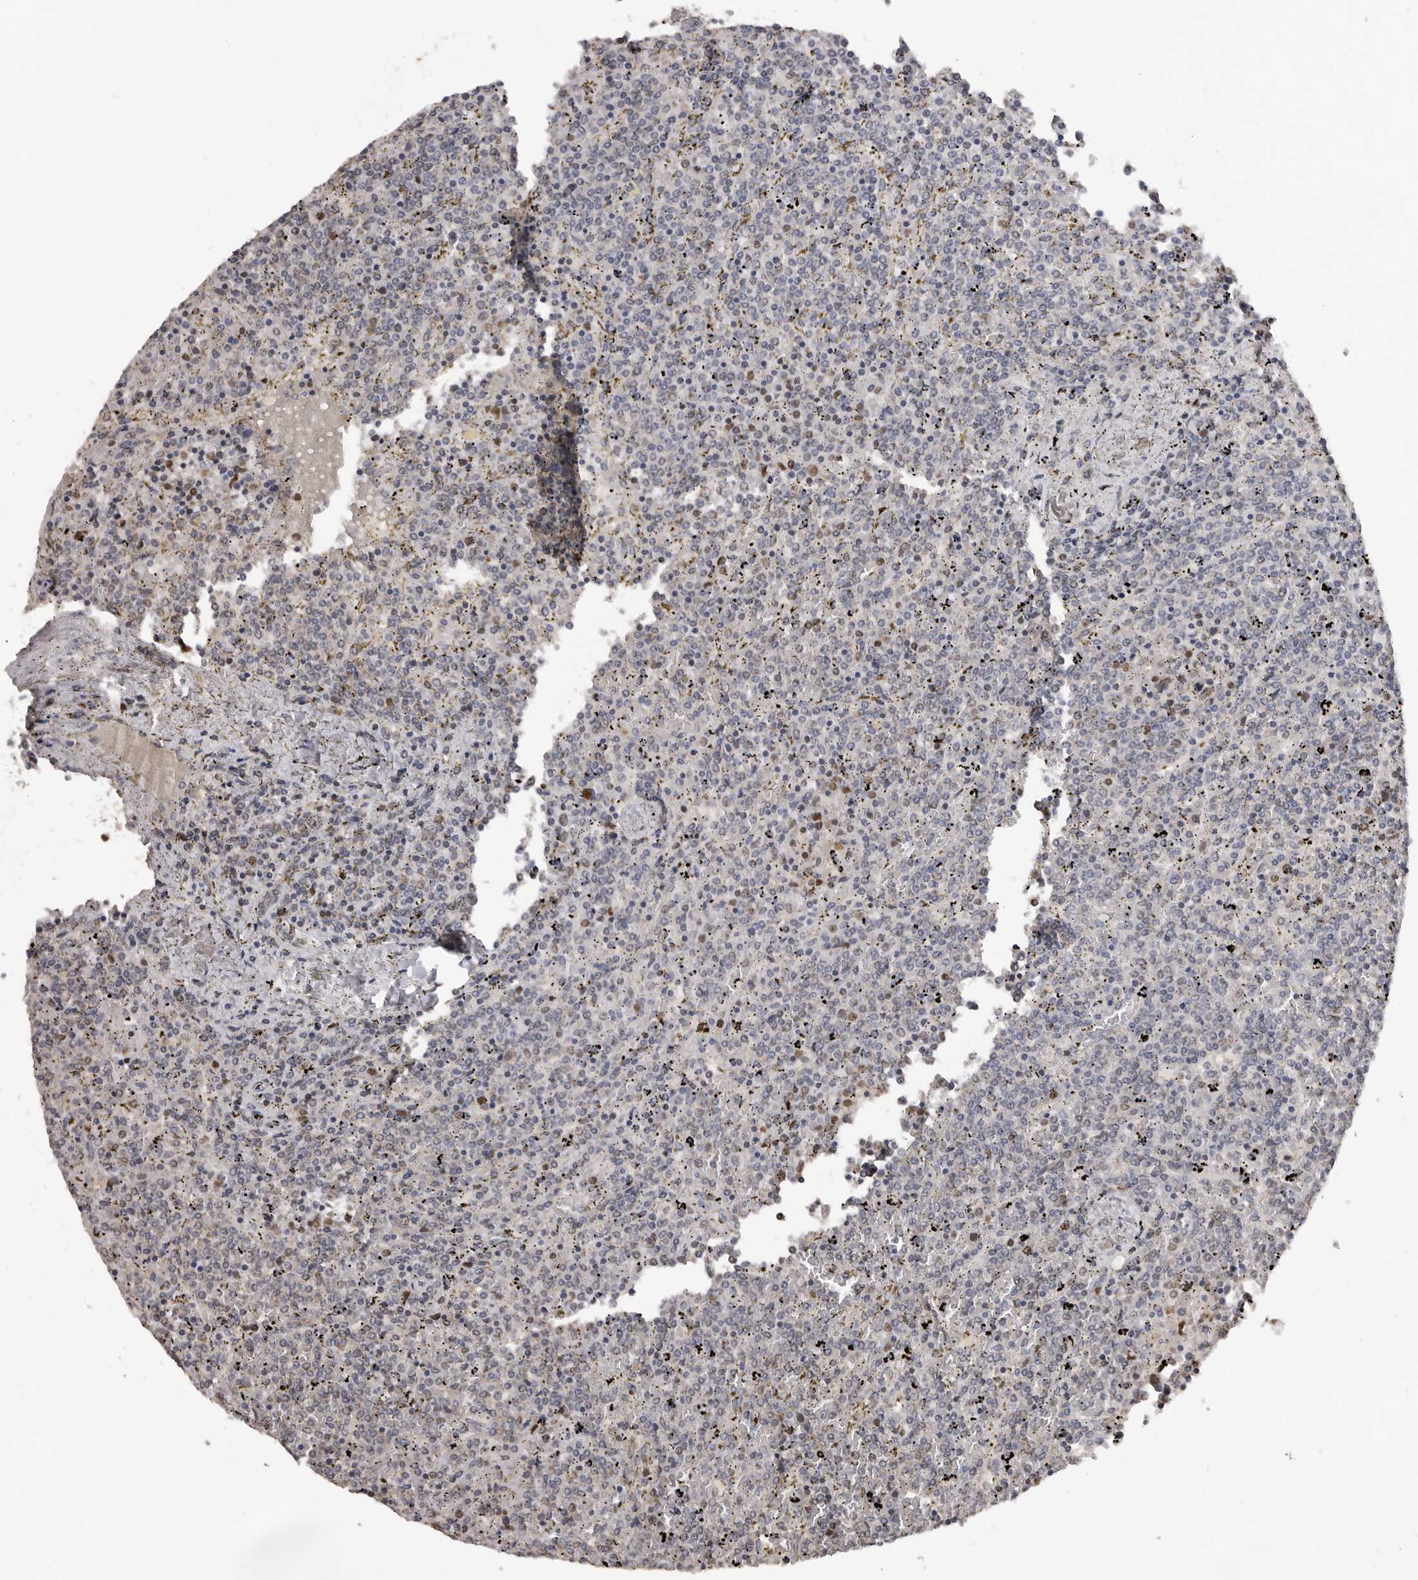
{"staining": {"intensity": "negative", "quantity": "none", "location": "none"}, "tissue": "lymphoma", "cell_type": "Tumor cells", "image_type": "cancer", "snomed": [{"axis": "morphology", "description": "Malignant lymphoma, non-Hodgkin's type, Low grade"}, {"axis": "topography", "description": "Spleen"}], "caption": "The histopathology image exhibits no staining of tumor cells in low-grade malignant lymphoma, non-Hodgkin's type.", "gene": "SMARCC1", "patient": {"sex": "female", "age": 19}}